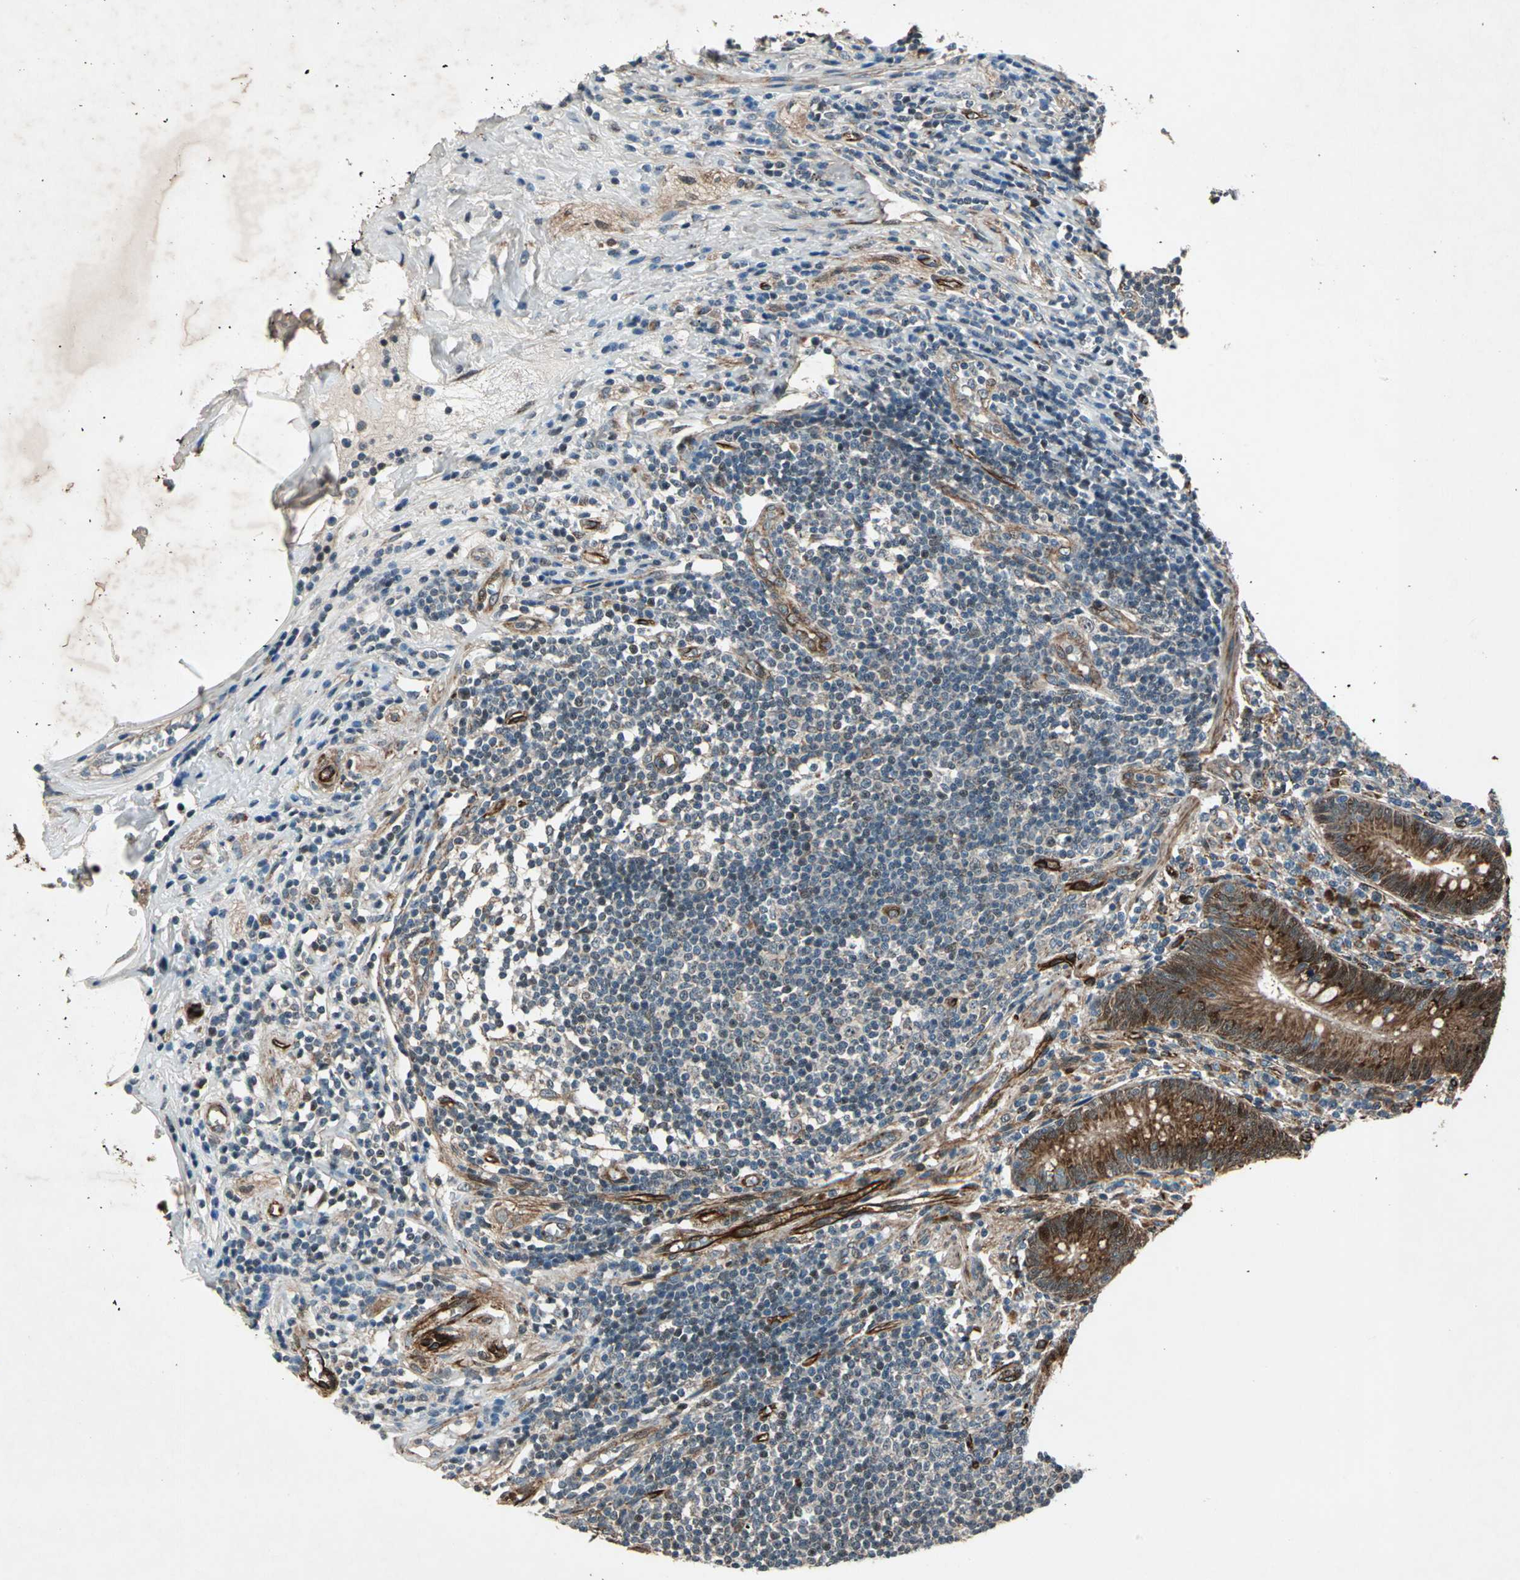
{"staining": {"intensity": "strong", "quantity": ">75%", "location": "cytoplasmic/membranous,nuclear"}, "tissue": "appendix", "cell_type": "Glandular cells", "image_type": "normal", "snomed": [{"axis": "morphology", "description": "Normal tissue, NOS"}, {"axis": "morphology", "description": "Inflammation, NOS"}, {"axis": "topography", "description": "Appendix"}], "caption": "DAB (3,3'-diaminobenzidine) immunohistochemical staining of benign appendix displays strong cytoplasmic/membranous,nuclear protein staining in about >75% of glandular cells.", "gene": "EXD2", "patient": {"sex": "male", "age": 46}}